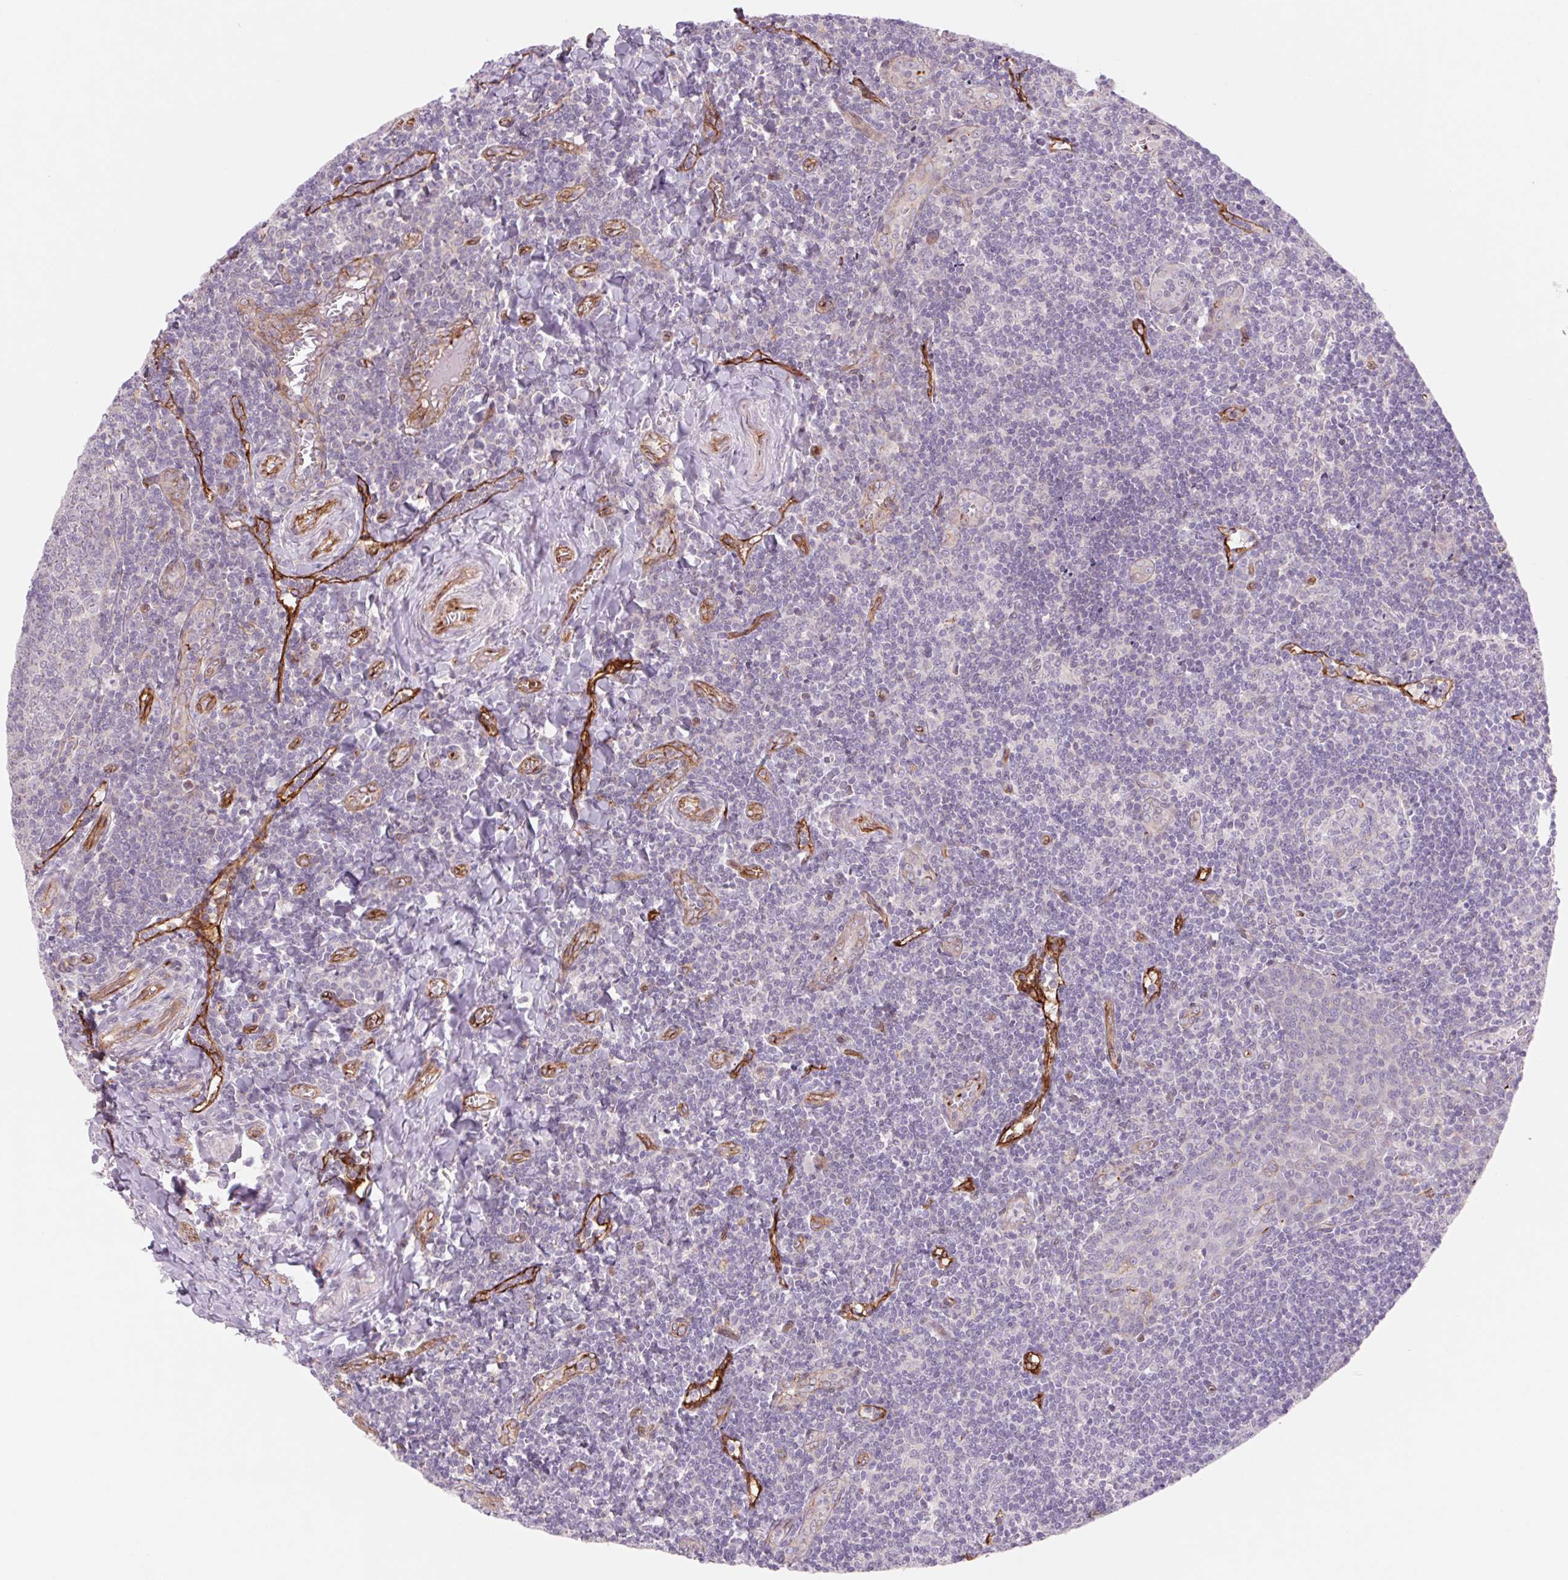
{"staining": {"intensity": "moderate", "quantity": "<25%", "location": "cytoplasmic/membranous"}, "tissue": "tonsil", "cell_type": "Germinal center cells", "image_type": "normal", "snomed": [{"axis": "morphology", "description": "Normal tissue, NOS"}, {"axis": "morphology", "description": "Inflammation, NOS"}, {"axis": "topography", "description": "Tonsil"}], "caption": "DAB immunohistochemical staining of normal human tonsil exhibits moderate cytoplasmic/membranous protein expression in approximately <25% of germinal center cells.", "gene": "MS4A13", "patient": {"sex": "female", "age": 31}}